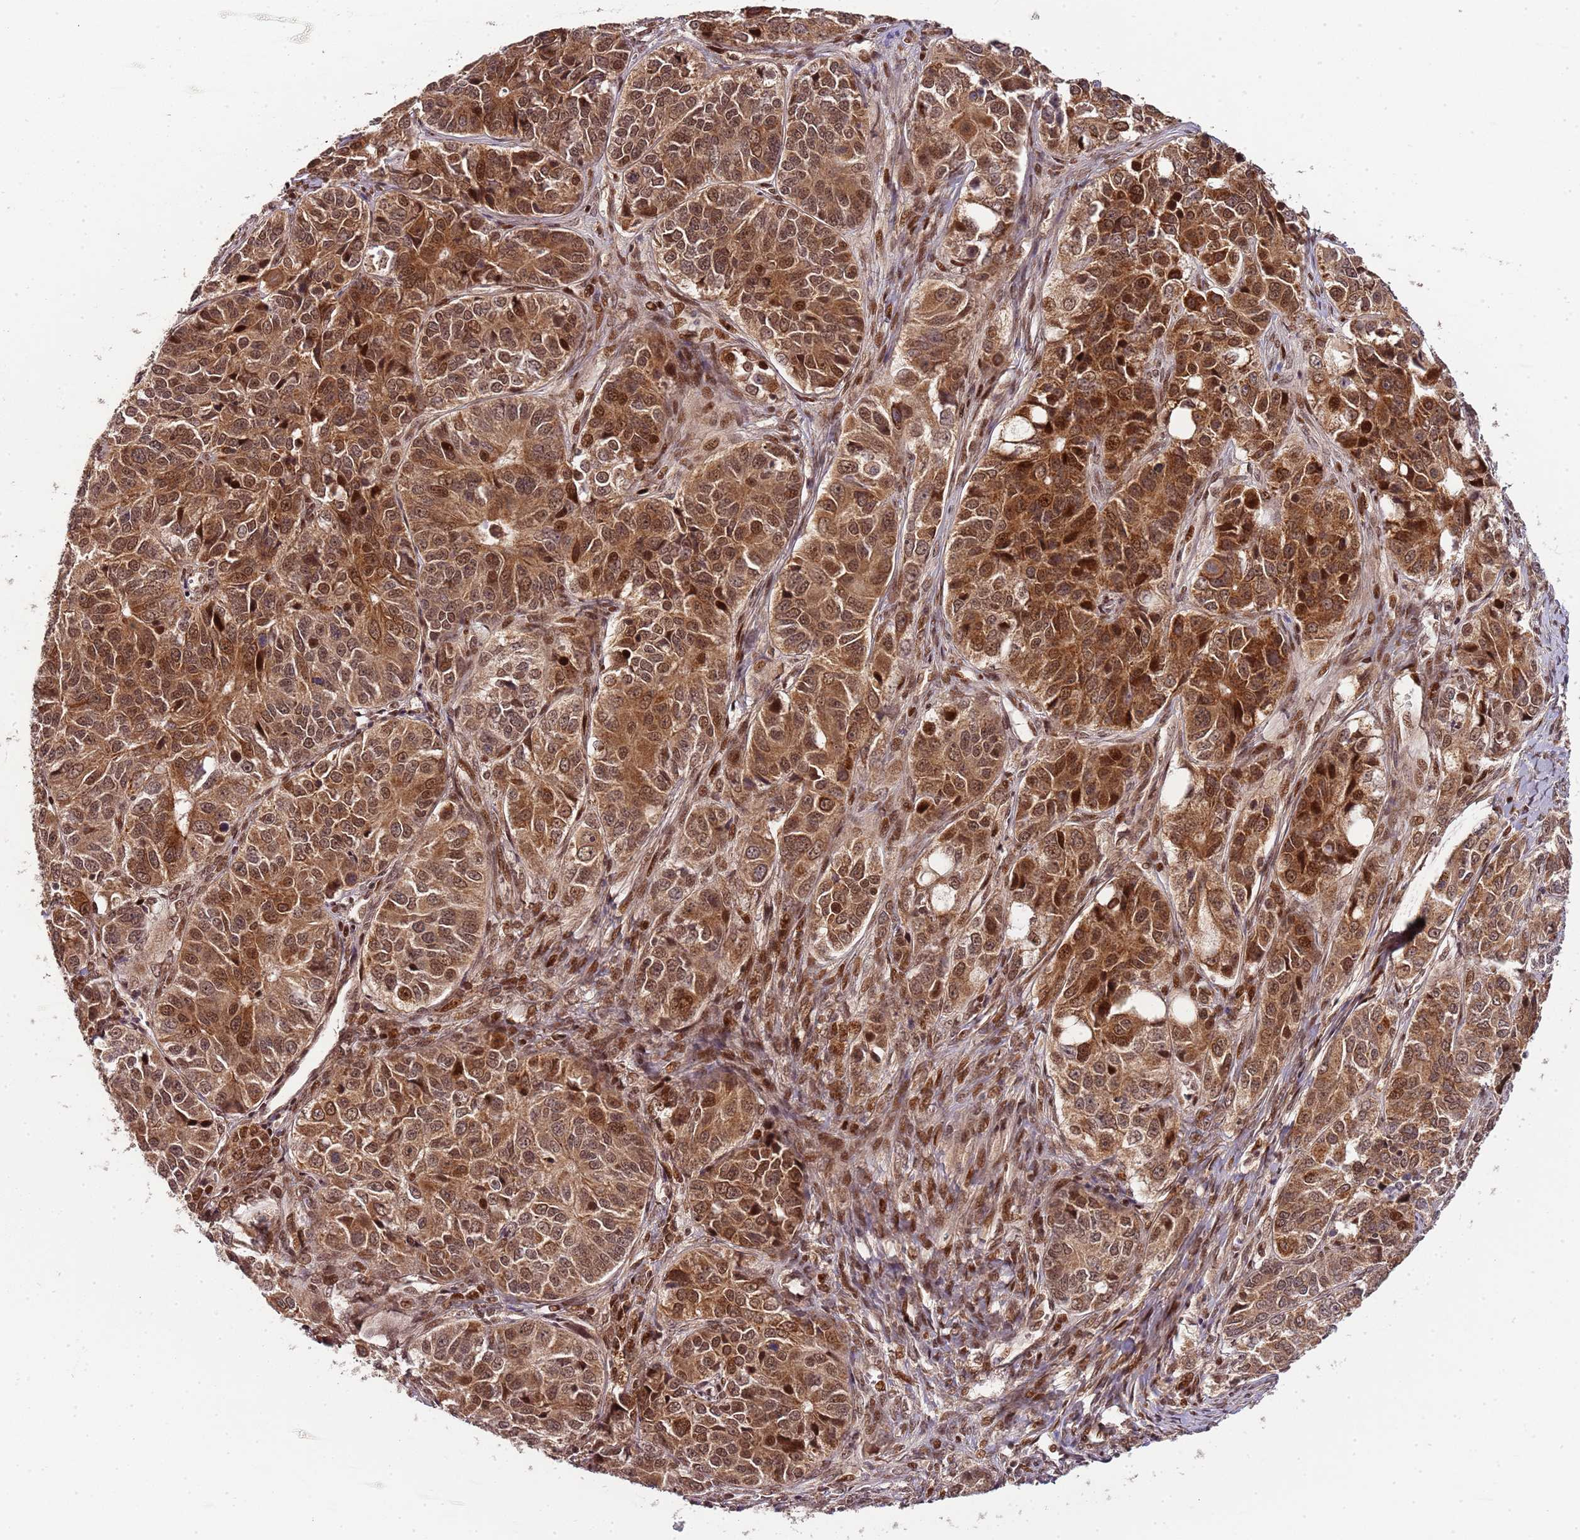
{"staining": {"intensity": "moderate", "quantity": ">75%", "location": "cytoplasmic/membranous,nuclear"}, "tissue": "ovarian cancer", "cell_type": "Tumor cells", "image_type": "cancer", "snomed": [{"axis": "morphology", "description": "Carcinoma, endometroid"}, {"axis": "topography", "description": "Ovary"}], "caption": "A medium amount of moderate cytoplasmic/membranous and nuclear staining is present in approximately >75% of tumor cells in ovarian endometroid carcinoma tissue.", "gene": "EDC3", "patient": {"sex": "female", "age": 51}}